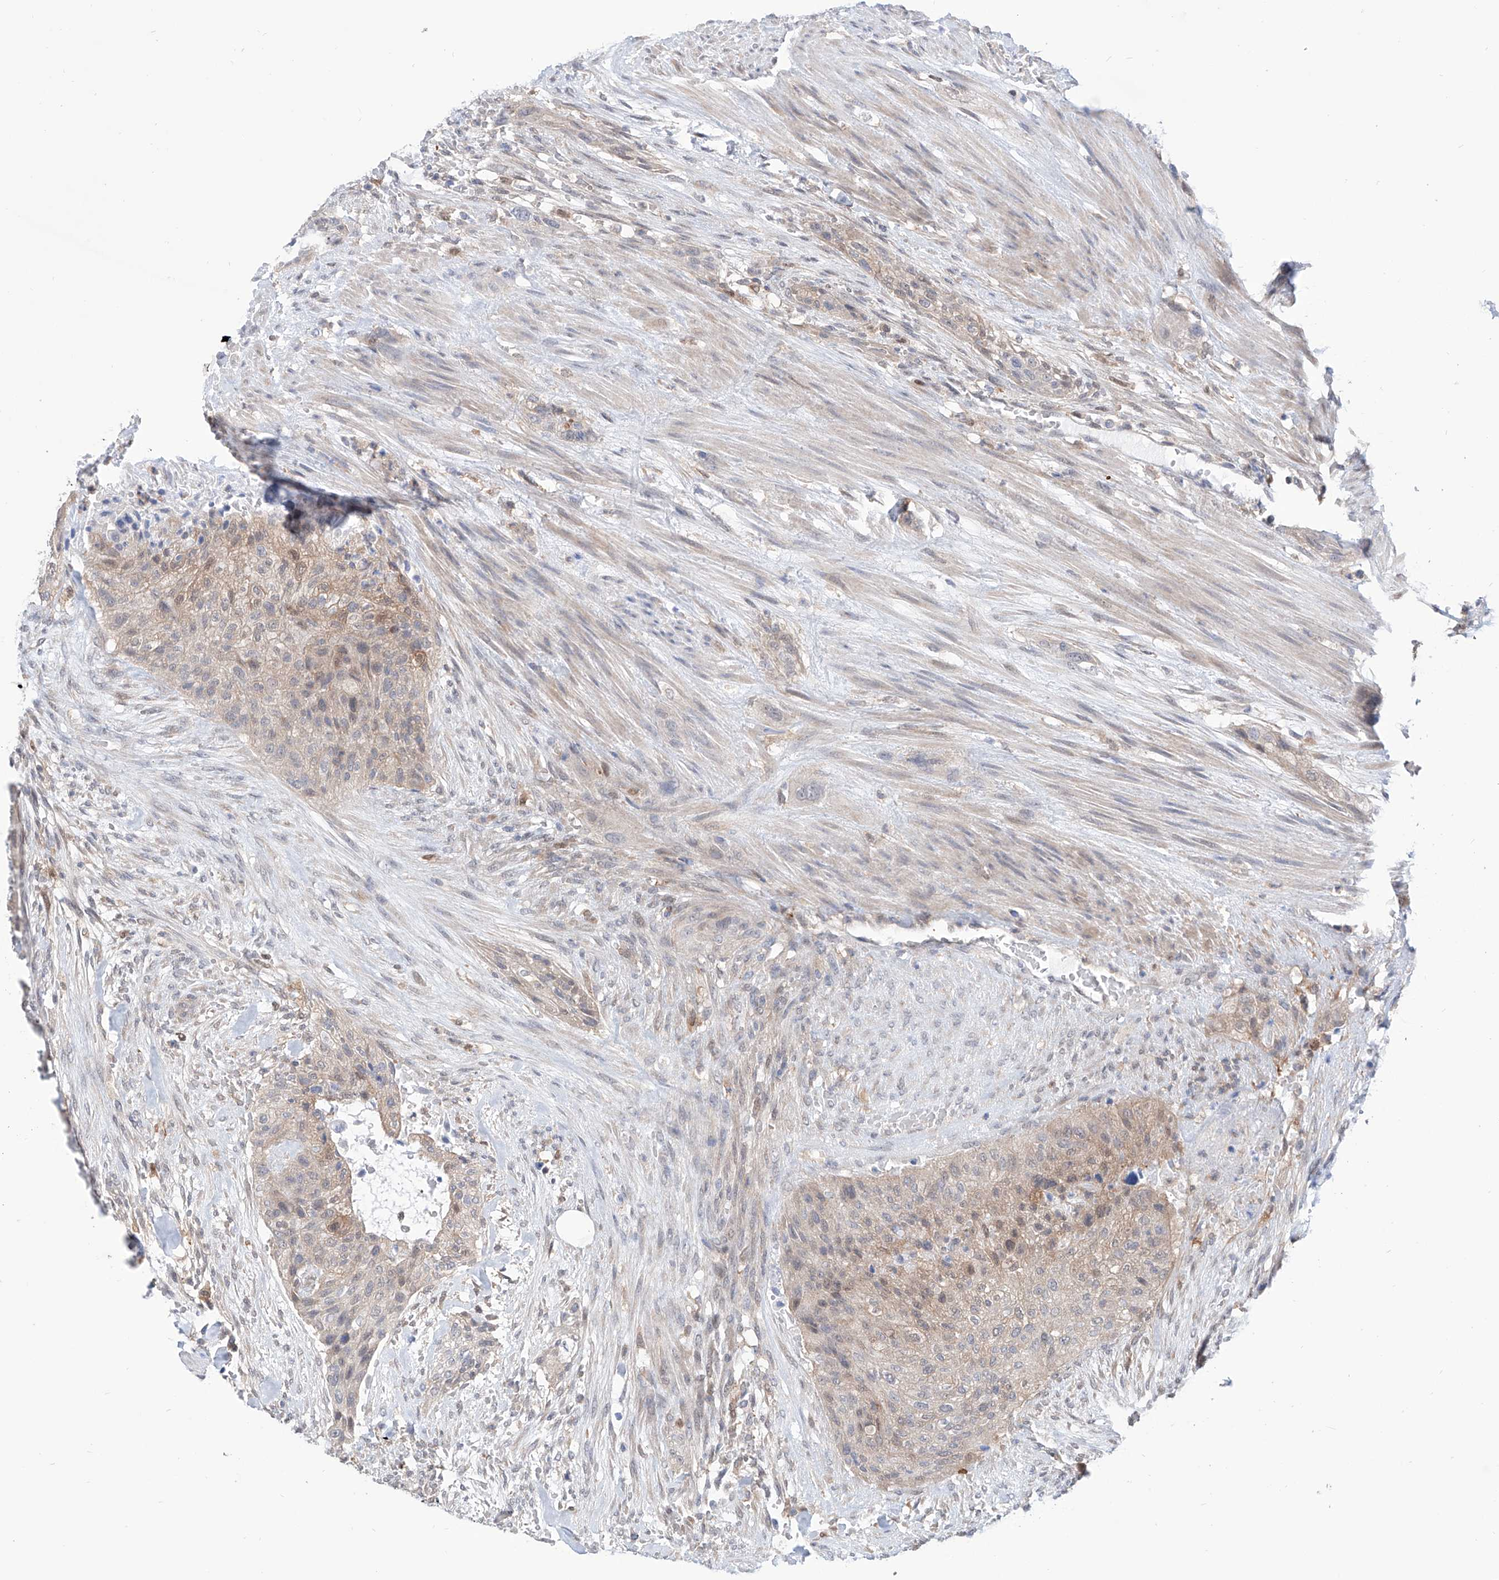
{"staining": {"intensity": "weak", "quantity": "25%-75%", "location": "cytoplasmic/membranous,nuclear"}, "tissue": "urothelial cancer", "cell_type": "Tumor cells", "image_type": "cancer", "snomed": [{"axis": "morphology", "description": "Urothelial carcinoma, High grade"}, {"axis": "topography", "description": "Urinary bladder"}], "caption": "The micrograph reveals a brown stain indicating the presence of a protein in the cytoplasmic/membranous and nuclear of tumor cells in urothelial cancer. The staining is performed using DAB (3,3'-diaminobenzidine) brown chromogen to label protein expression. The nuclei are counter-stained blue using hematoxylin.", "gene": "PDXK", "patient": {"sex": "male", "age": 35}}